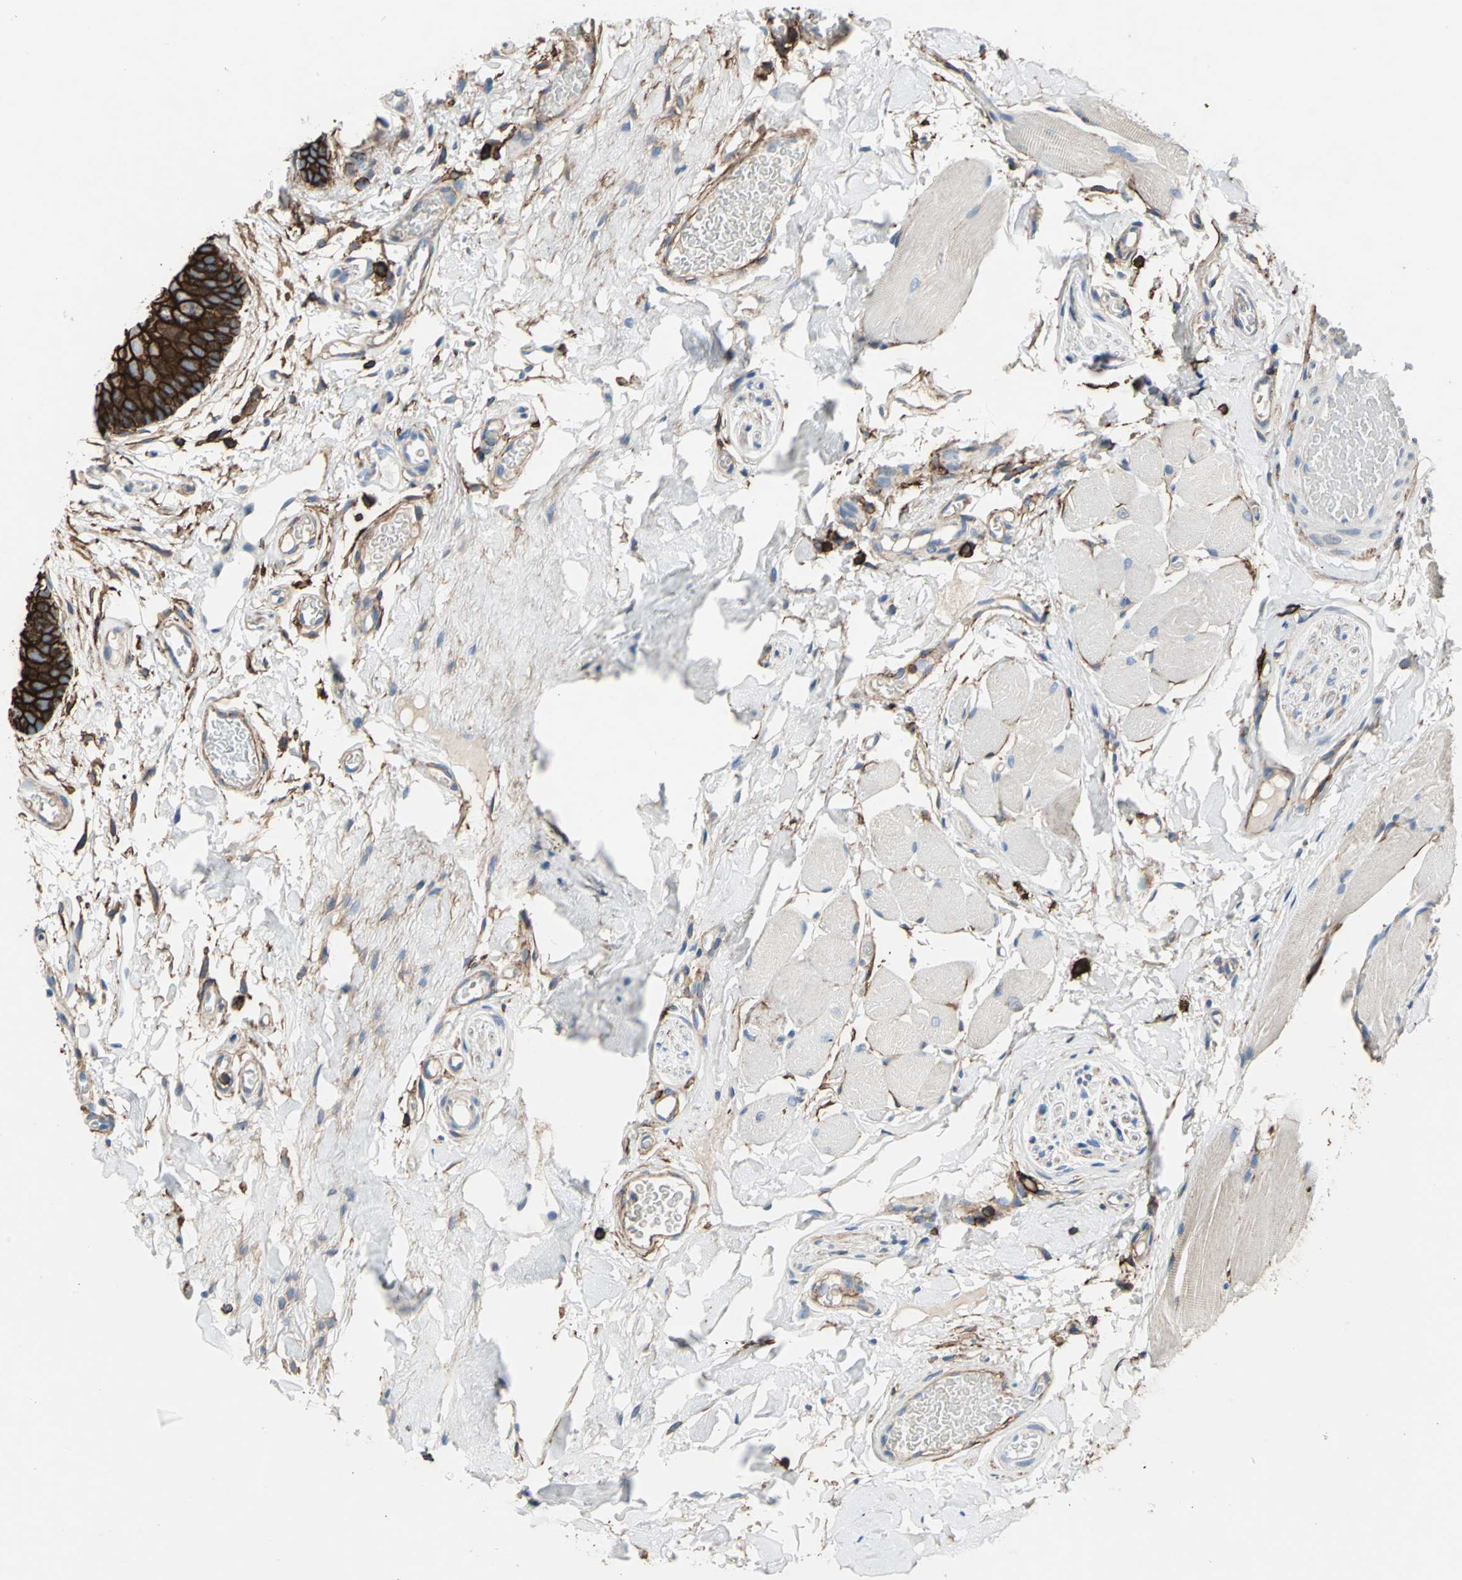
{"staining": {"intensity": "strong", "quantity": ">75%", "location": "cytoplasmic/membranous"}, "tissue": "oral mucosa", "cell_type": "Squamous epithelial cells", "image_type": "normal", "snomed": [{"axis": "morphology", "description": "Normal tissue, NOS"}, {"axis": "topography", "description": "Oral tissue"}], "caption": "Immunohistochemical staining of benign oral mucosa displays >75% levels of strong cytoplasmic/membranous protein positivity in approximately >75% of squamous epithelial cells. The protein is stained brown, and the nuclei are stained in blue (DAB IHC with brightfield microscopy, high magnification).", "gene": "CD44", "patient": {"sex": "male", "age": 54}}